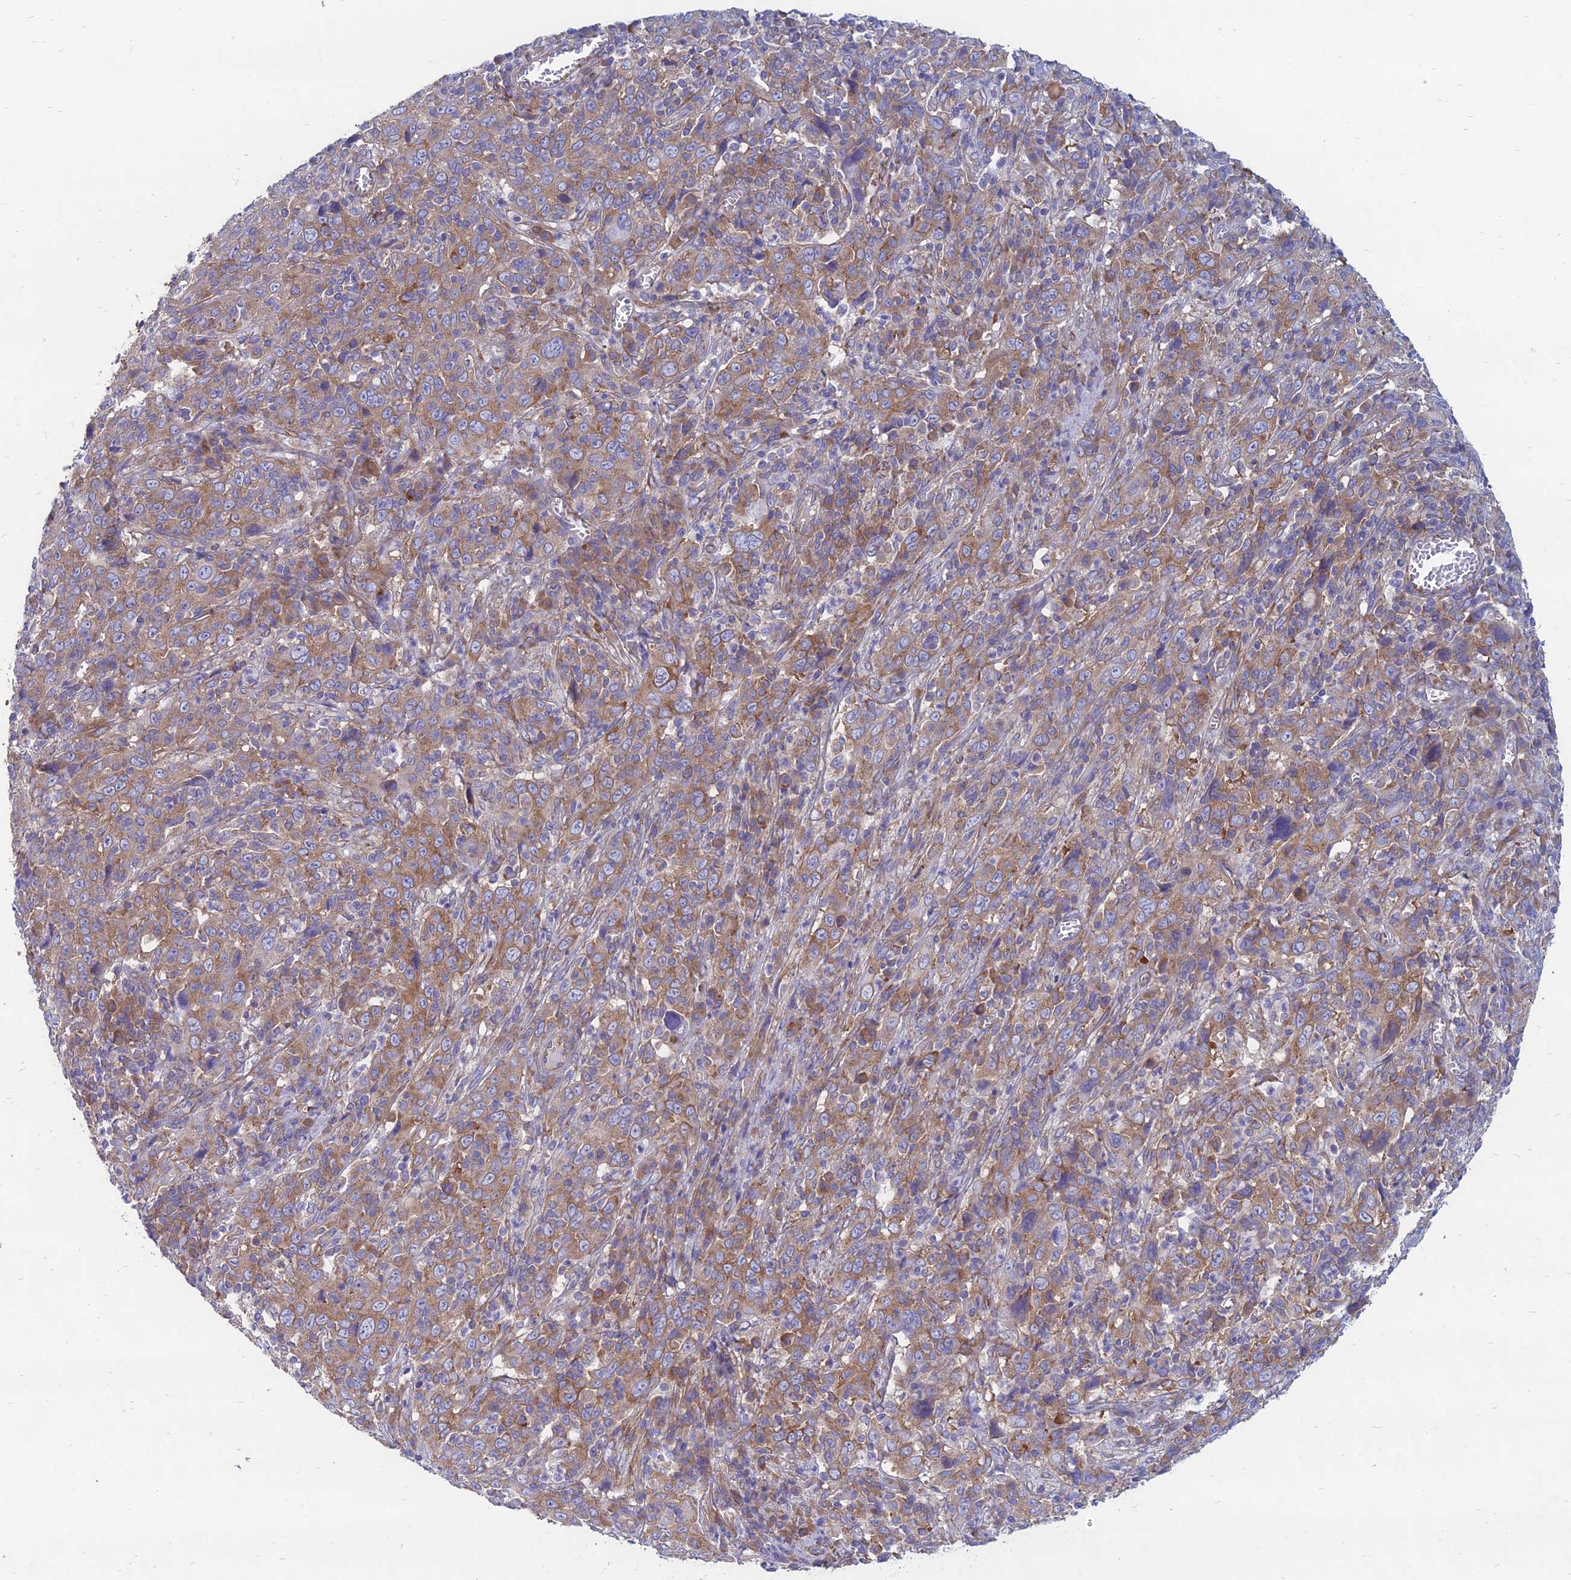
{"staining": {"intensity": "moderate", "quantity": ">75%", "location": "cytoplasmic/membranous"}, "tissue": "cervical cancer", "cell_type": "Tumor cells", "image_type": "cancer", "snomed": [{"axis": "morphology", "description": "Squamous cell carcinoma, NOS"}, {"axis": "topography", "description": "Cervix"}], "caption": "Squamous cell carcinoma (cervical) was stained to show a protein in brown. There is medium levels of moderate cytoplasmic/membranous positivity in about >75% of tumor cells.", "gene": "TXLNA", "patient": {"sex": "female", "age": 46}}